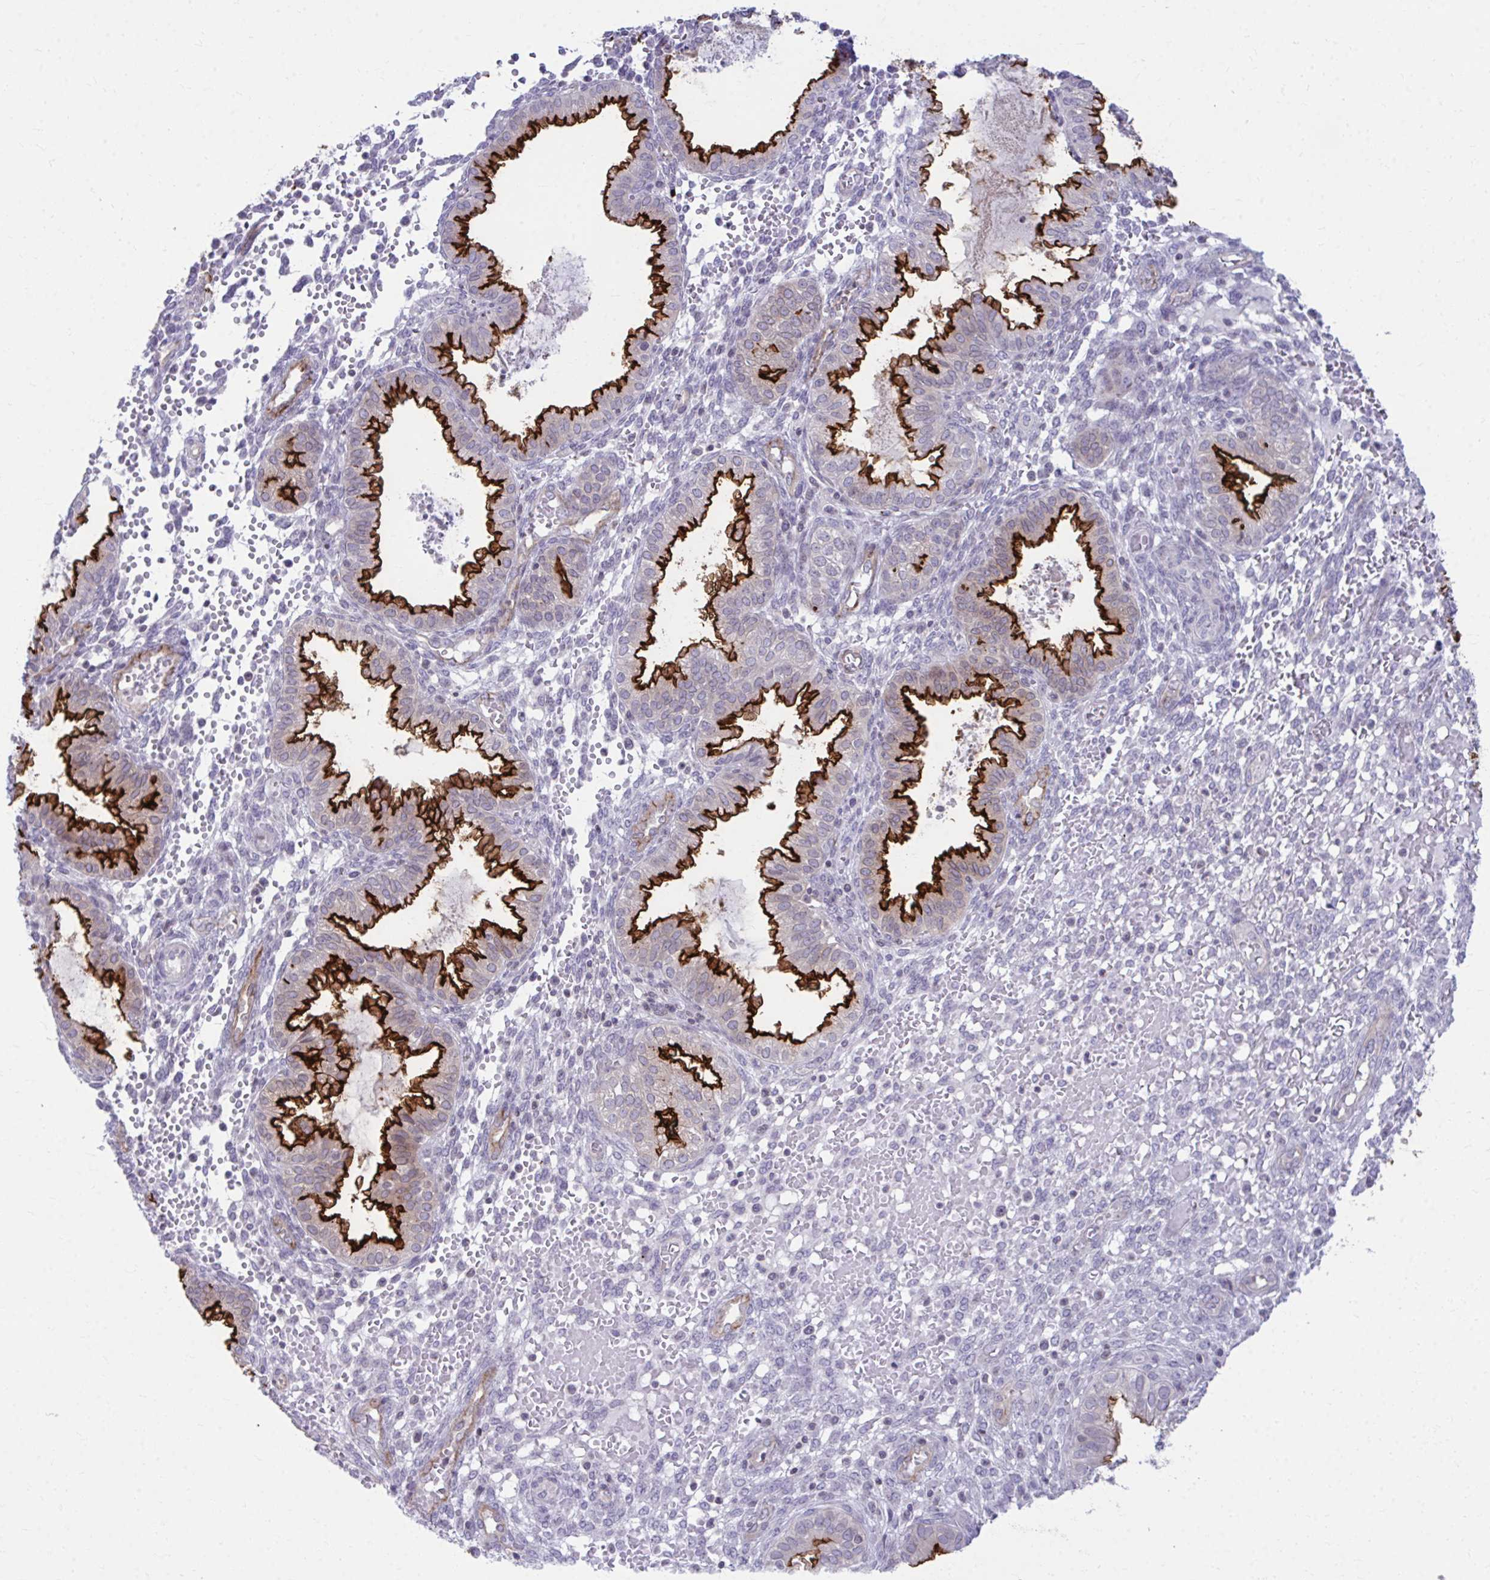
{"staining": {"intensity": "negative", "quantity": "none", "location": "none"}, "tissue": "endometrium", "cell_type": "Cells in endometrial stroma", "image_type": "normal", "snomed": [{"axis": "morphology", "description": "Normal tissue, NOS"}, {"axis": "topography", "description": "Endometrium"}], "caption": "Micrograph shows no significant protein expression in cells in endometrial stroma of benign endometrium.", "gene": "OR7A5", "patient": {"sex": "female", "age": 33}}